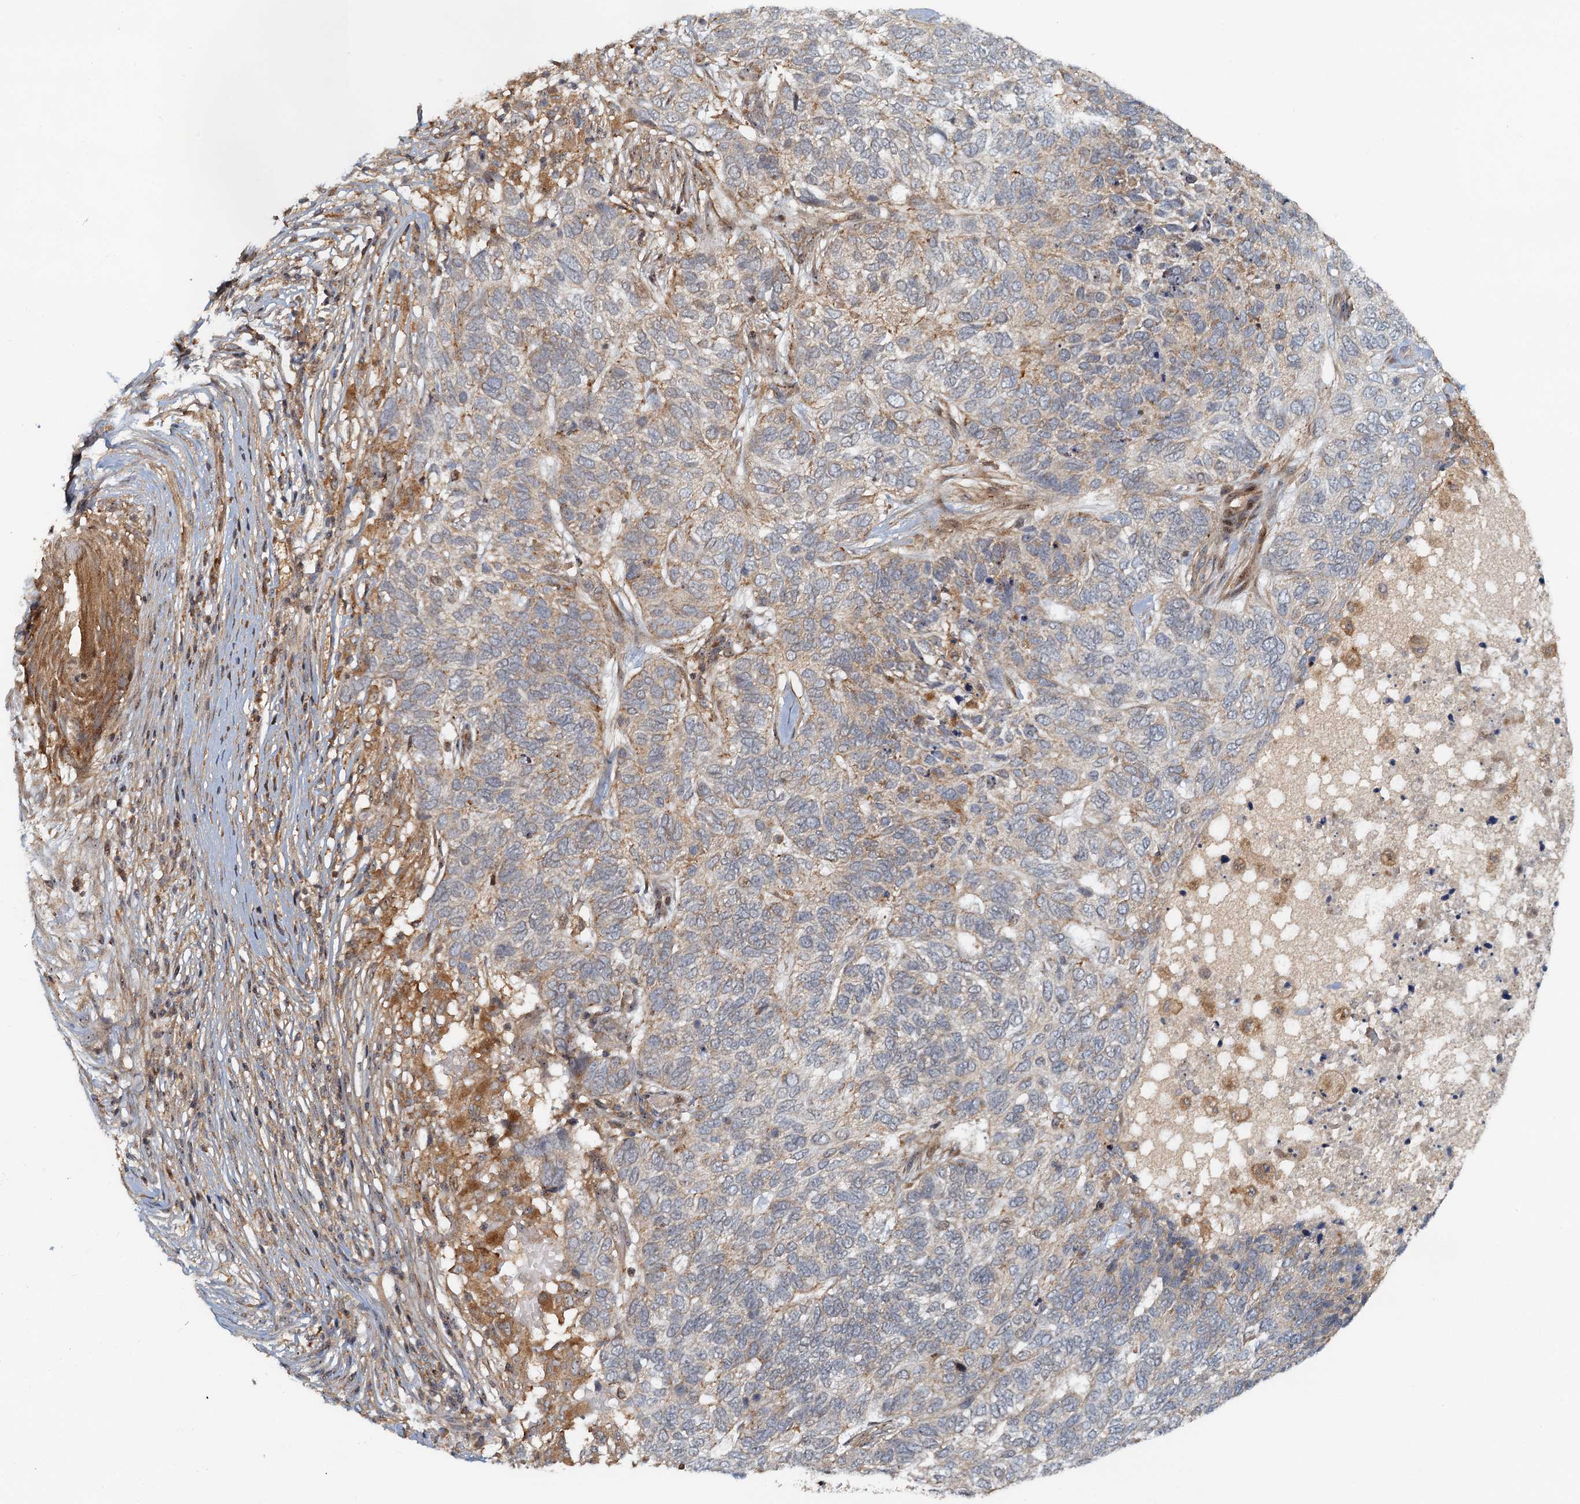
{"staining": {"intensity": "weak", "quantity": "<25%", "location": "cytoplasmic/membranous"}, "tissue": "skin cancer", "cell_type": "Tumor cells", "image_type": "cancer", "snomed": [{"axis": "morphology", "description": "Basal cell carcinoma"}, {"axis": "topography", "description": "Skin"}], "caption": "The photomicrograph exhibits no significant expression in tumor cells of skin cancer (basal cell carcinoma). (Brightfield microscopy of DAB (3,3'-diaminobenzidine) immunohistochemistry (IHC) at high magnification).", "gene": "TOLLIP", "patient": {"sex": "female", "age": 65}}